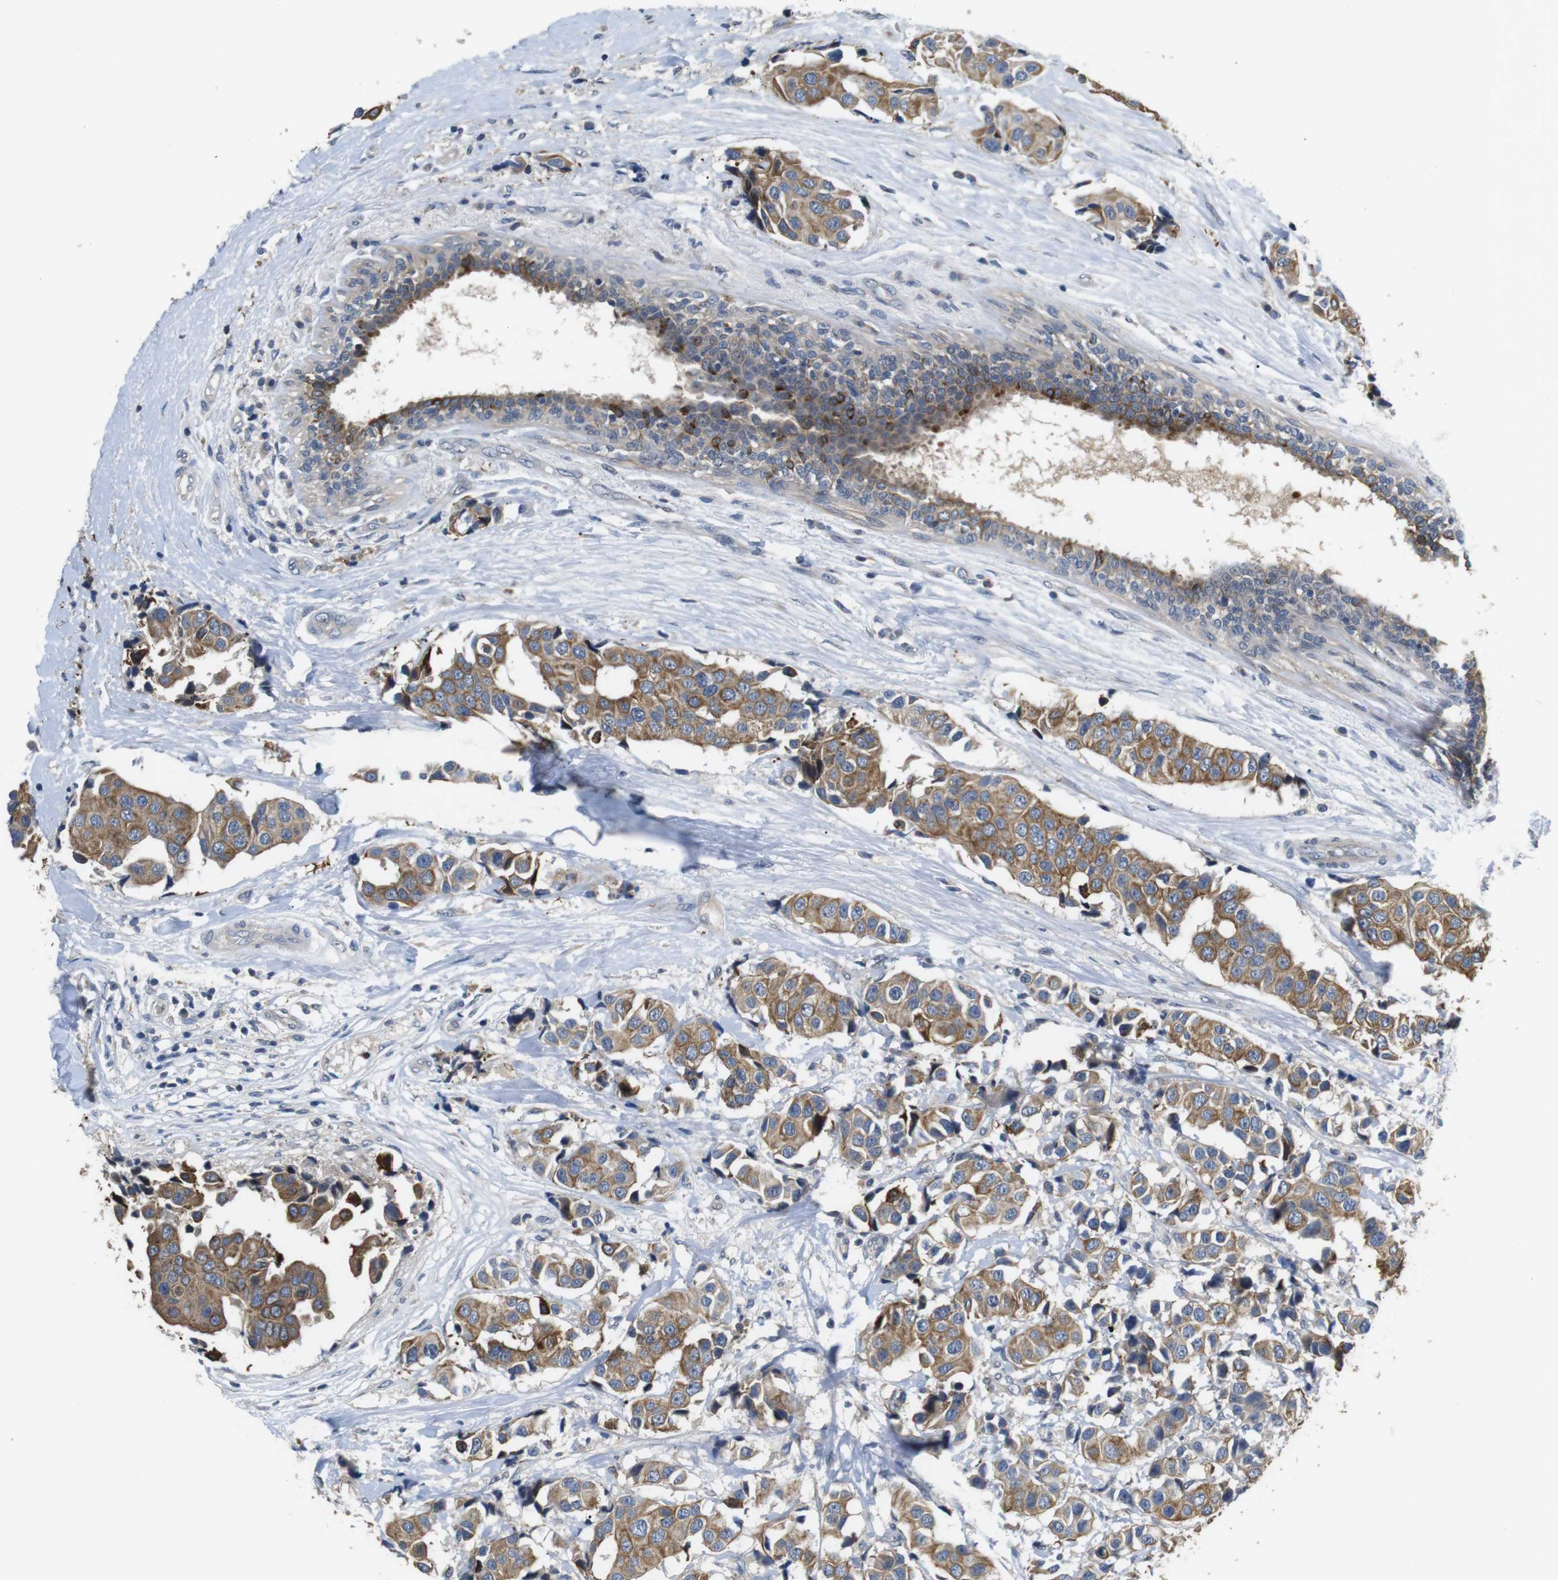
{"staining": {"intensity": "moderate", "quantity": ">75%", "location": "cytoplasmic/membranous"}, "tissue": "breast cancer", "cell_type": "Tumor cells", "image_type": "cancer", "snomed": [{"axis": "morphology", "description": "Normal tissue, NOS"}, {"axis": "morphology", "description": "Duct carcinoma"}, {"axis": "topography", "description": "Breast"}], "caption": "Immunohistochemistry (IHC) (DAB) staining of human breast cancer reveals moderate cytoplasmic/membranous protein expression in approximately >75% of tumor cells.", "gene": "ADGRL3", "patient": {"sex": "female", "age": 39}}